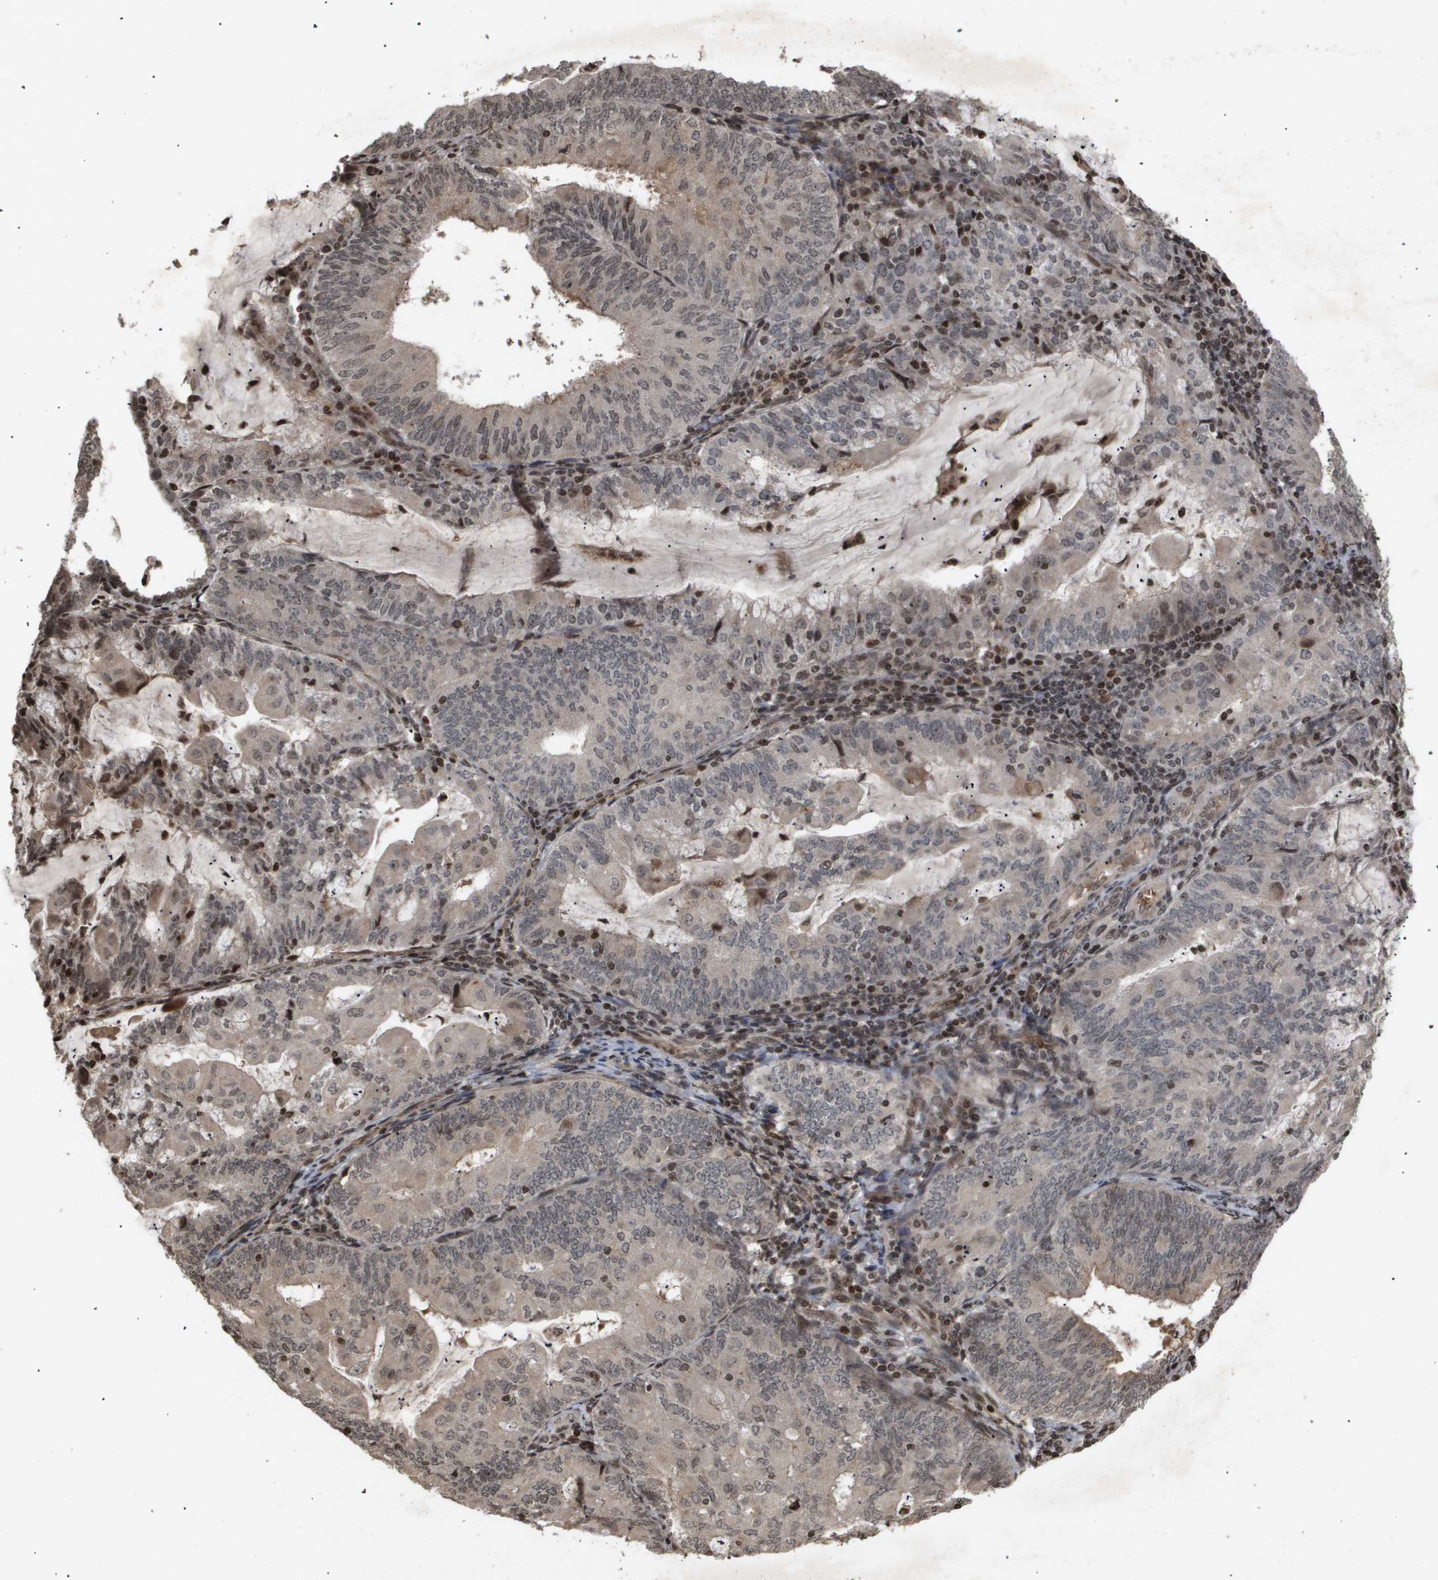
{"staining": {"intensity": "weak", "quantity": "25%-75%", "location": "cytoplasmic/membranous"}, "tissue": "endometrial cancer", "cell_type": "Tumor cells", "image_type": "cancer", "snomed": [{"axis": "morphology", "description": "Adenocarcinoma, NOS"}, {"axis": "topography", "description": "Endometrium"}], "caption": "The image displays a brown stain indicating the presence of a protein in the cytoplasmic/membranous of tumor cells in endometrial cancer (adenocarcinoma).", "gene": "HSPA6", "patient": {"sex": "female", "age": 81}}